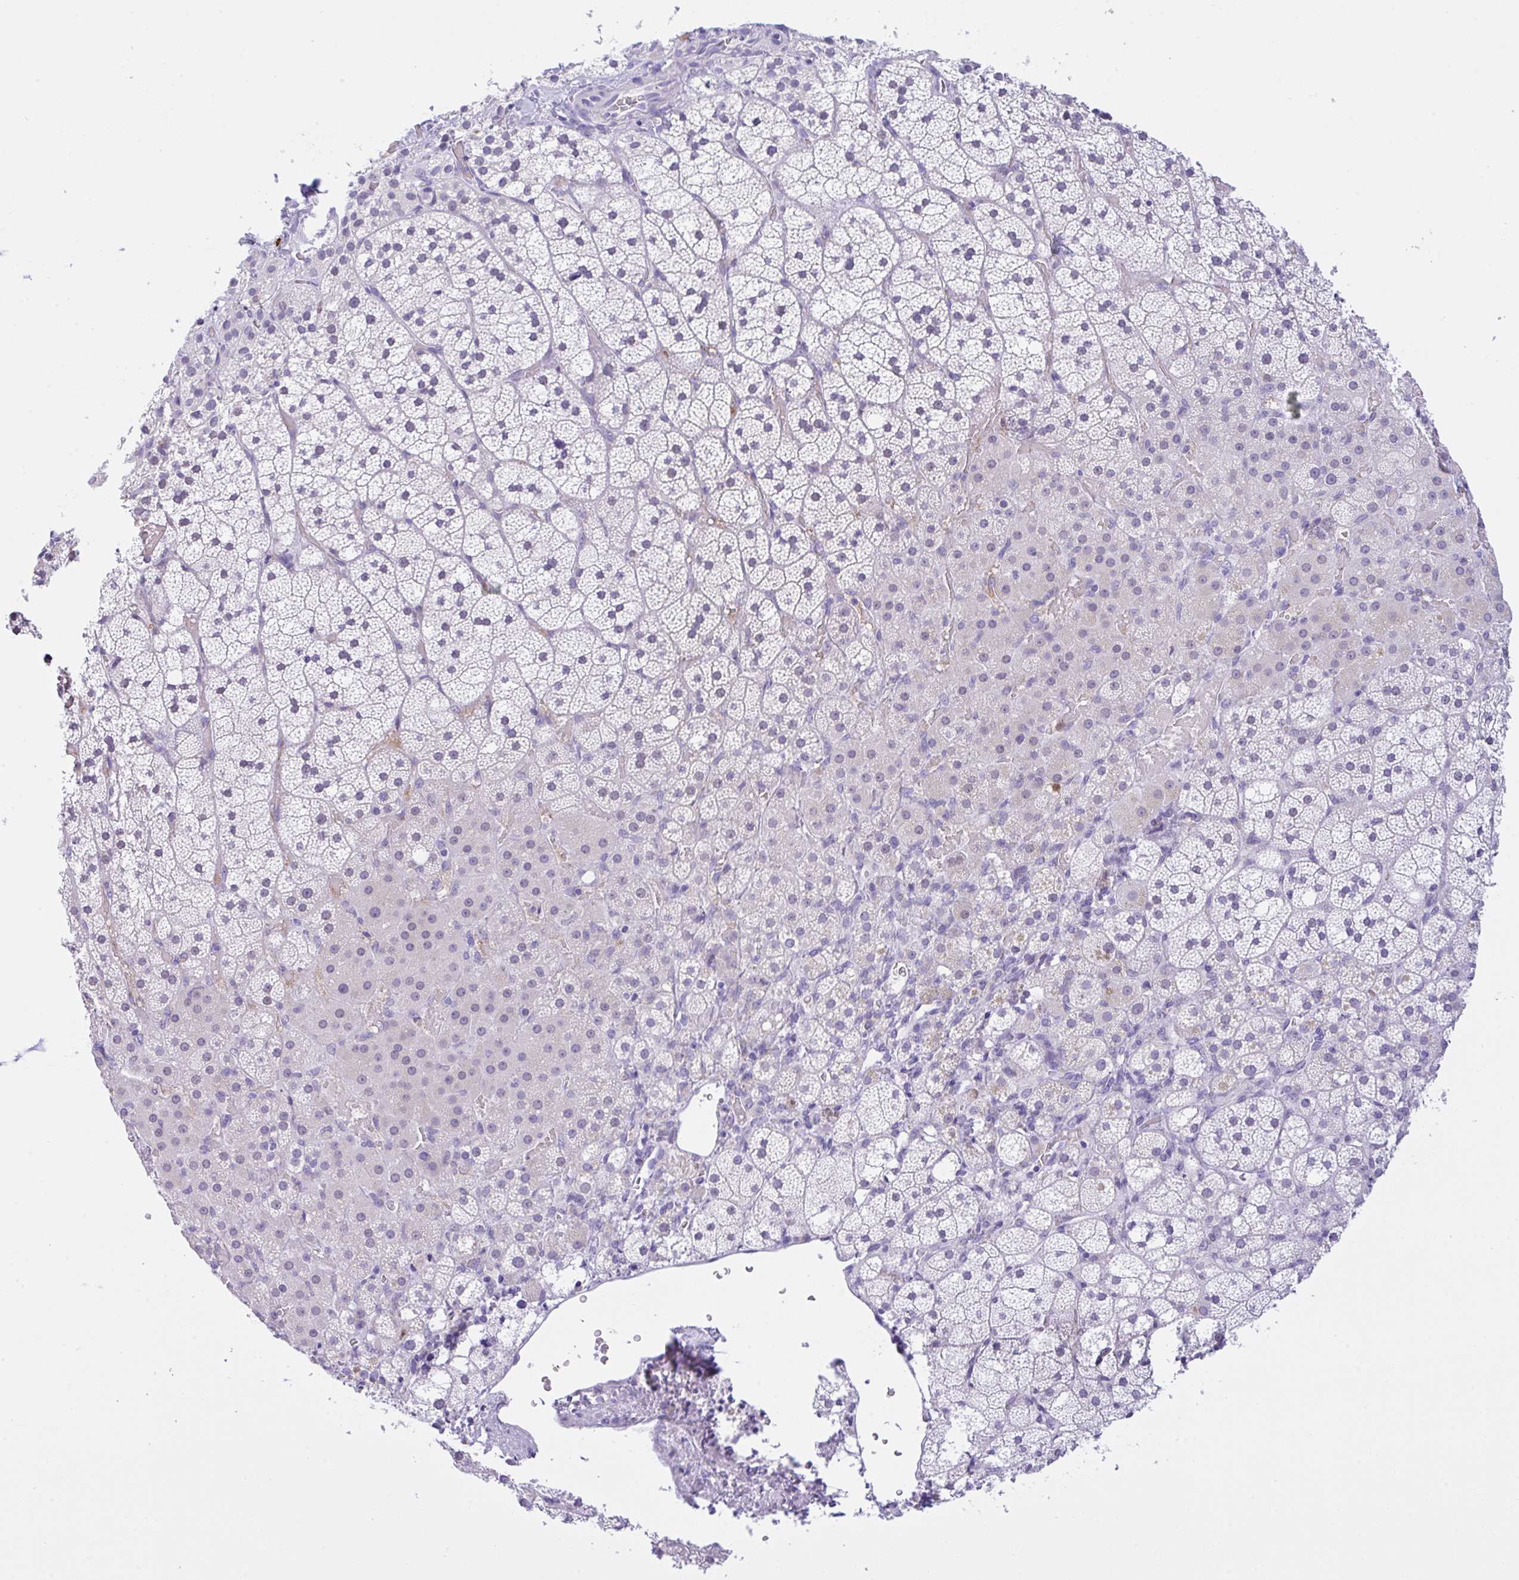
{"staining": {"intensity": "negative", "quantity": "none", "location": "none"}, "tissue": "adrenal gland", "cell_type": "Glandular cells", "image_type": "normal", "snomed": [{"axis": "morphology", "description": "Normal tissue, NOS"}, {"axis": "topography", "description": "Adrenal gland"}], "caption": "High magnification brightfield microscopy of benign adrenal gland stained with DAB (3,3'-diaminobenzidine) (brown) and counterstained with hematoxylin (blue): glandular cells show no significant expression.", "gene": "NCF1", "patient": {"sex": "male", "age": 53}}